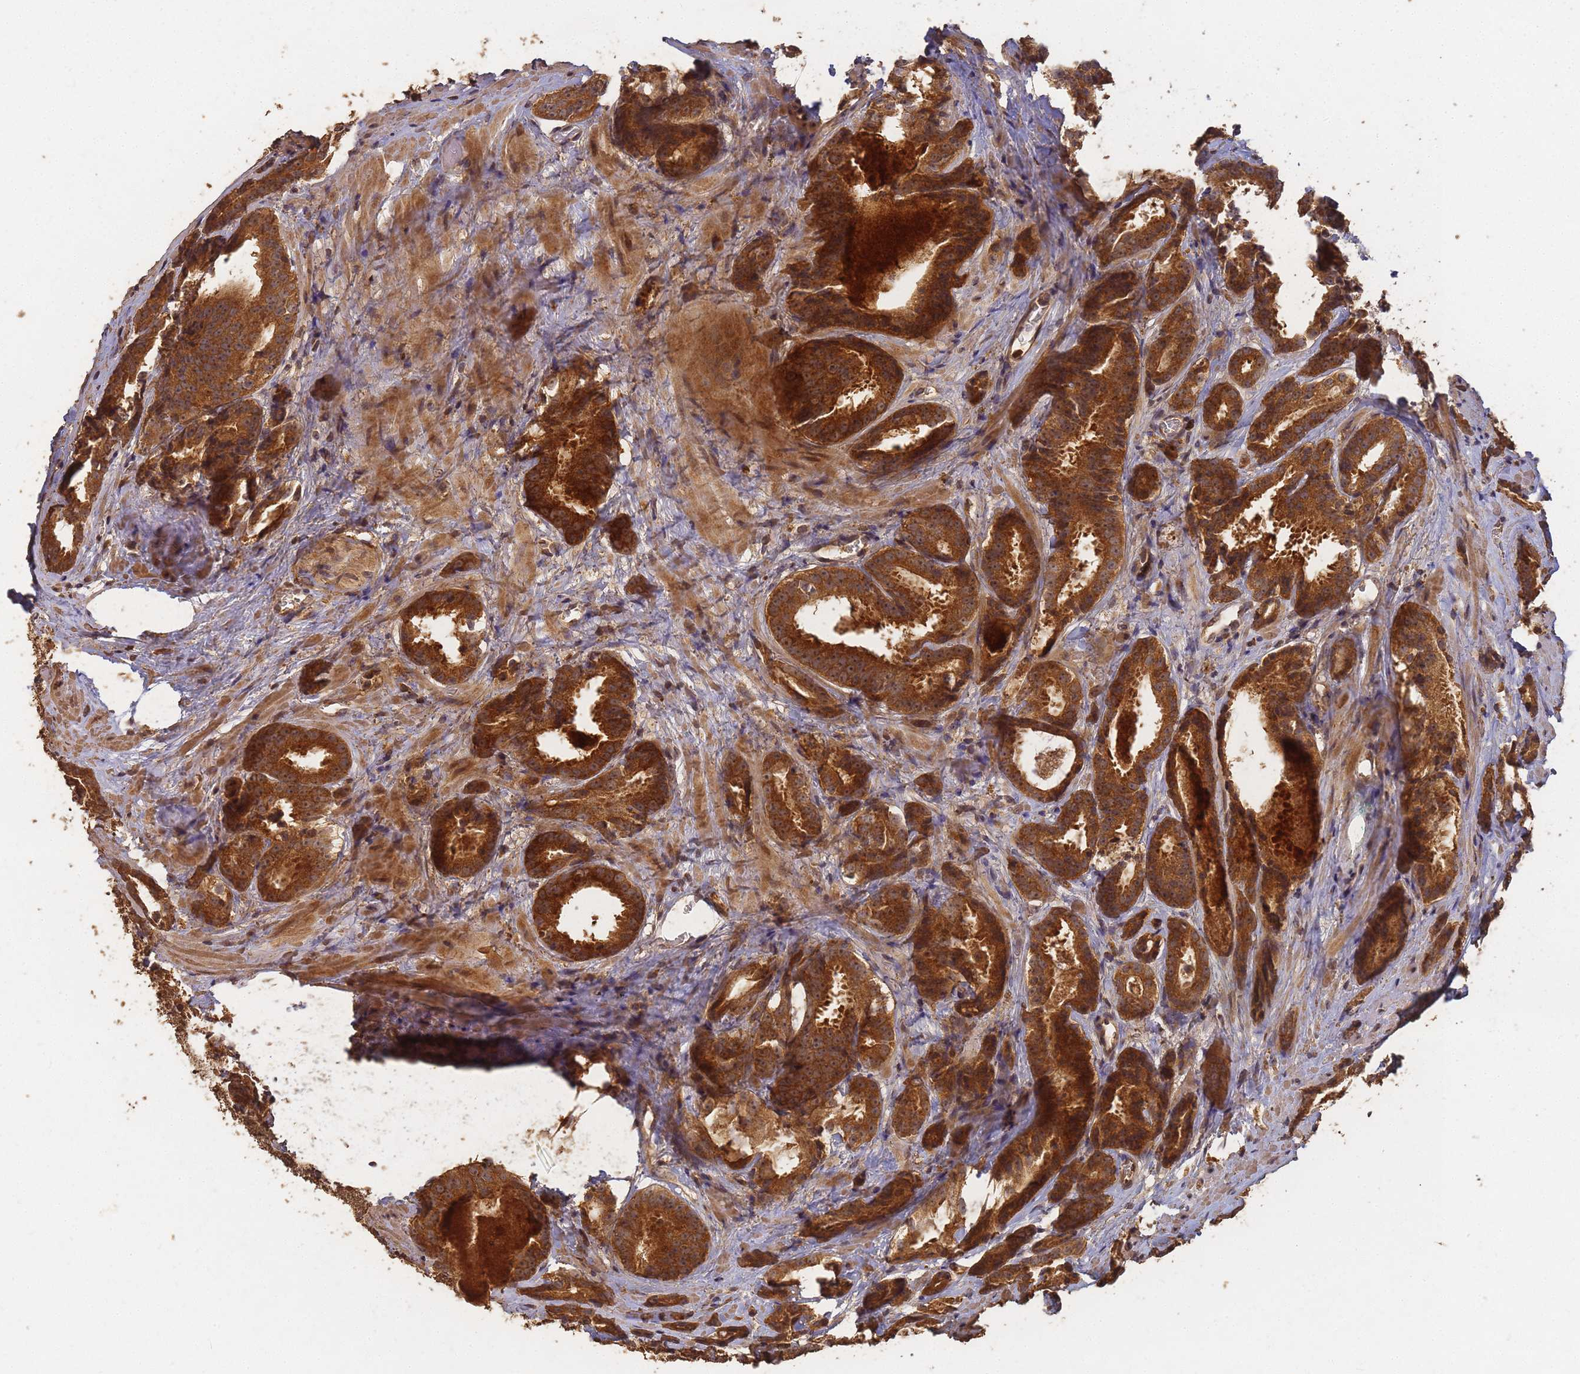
{"staining": {"intensity": "strong", "quantity": ">75%", "location": "cytoplasmic/membranous,nuclear"}, "tissue": "prostate cancer", "cell_type": "Tumor cells", "image_type": "cancer", "snomed": [{"axis": "morphology", "description": "Adenocarcinoma, High grade"}, {"axis": "topography", "description": "Prostate"}], "caption": "The immunohistochemical stain shows strong cytoplasmic/membranous and nuclear positivity in tumor cells of prostate cancer (adenocarcinoma (high-grade)) tissue.", "gene": "ALKBH1", "patient": {"sex": "male", "age": 57}}